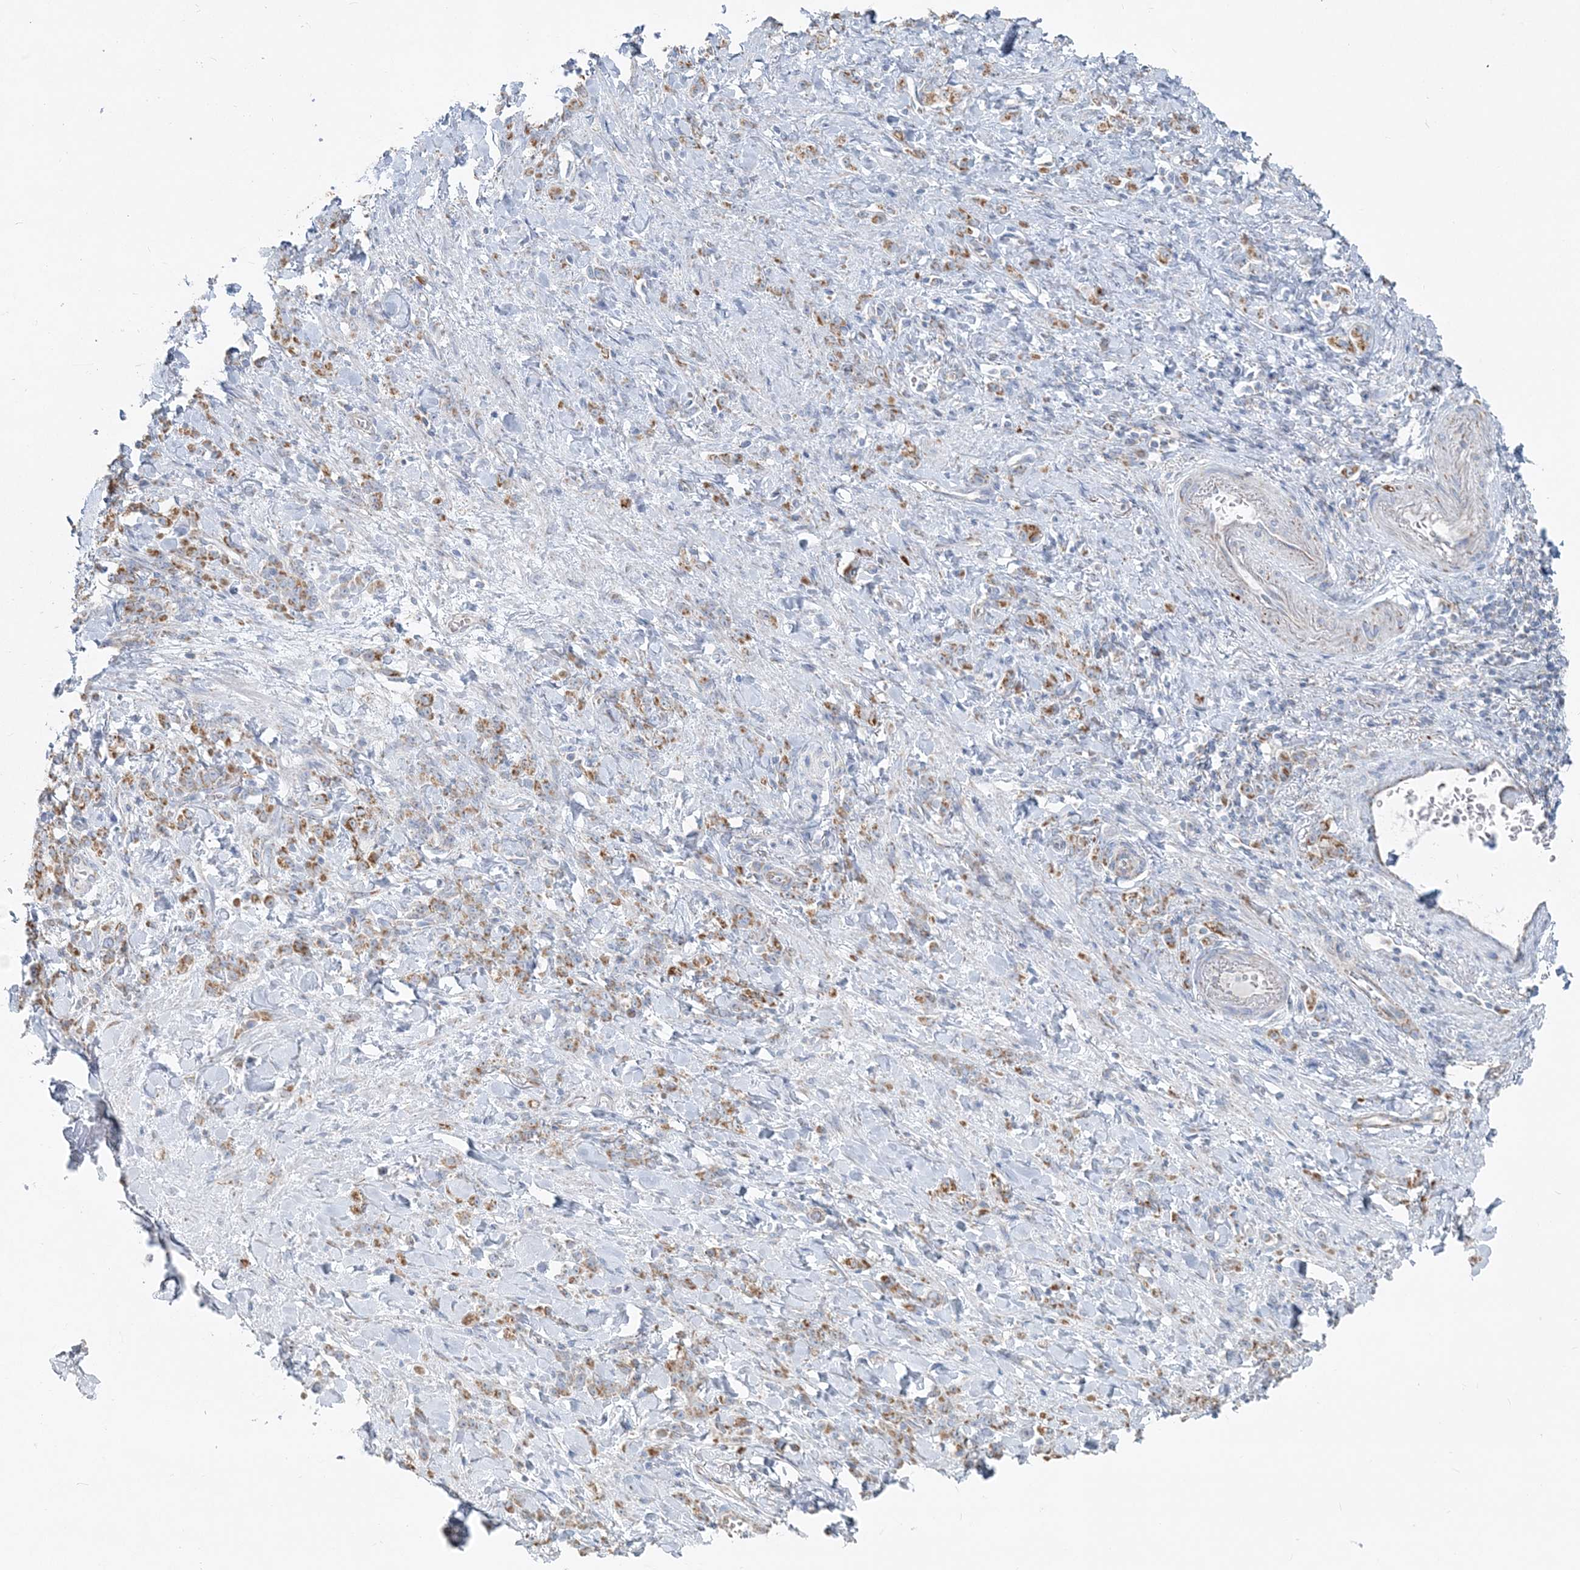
{"staining": {"intensity": "moderate", "quantity": ">75%", "location": "cytoplasmic/membranous"}, "tissue": "stomach cancer", "cell_type": "Tumor cells", "image_type": "cancer", "snomed": [{"axis": "morphology", "description": "Normal tissue, NOS"}, {"axis": "morphology", "description": "Adenocarcinoma, NOS"}, {"axis": "topography", "description": "Stomach"}], "caption": "Human stomach cancer (adenocarcinoma) stained for a protein (brown) displays moderate cytoplasmic/membranous positive expression in about >75% of tumor cells.", "gene": "PCCB", "patient": {"sex": "male", "age": 82}}